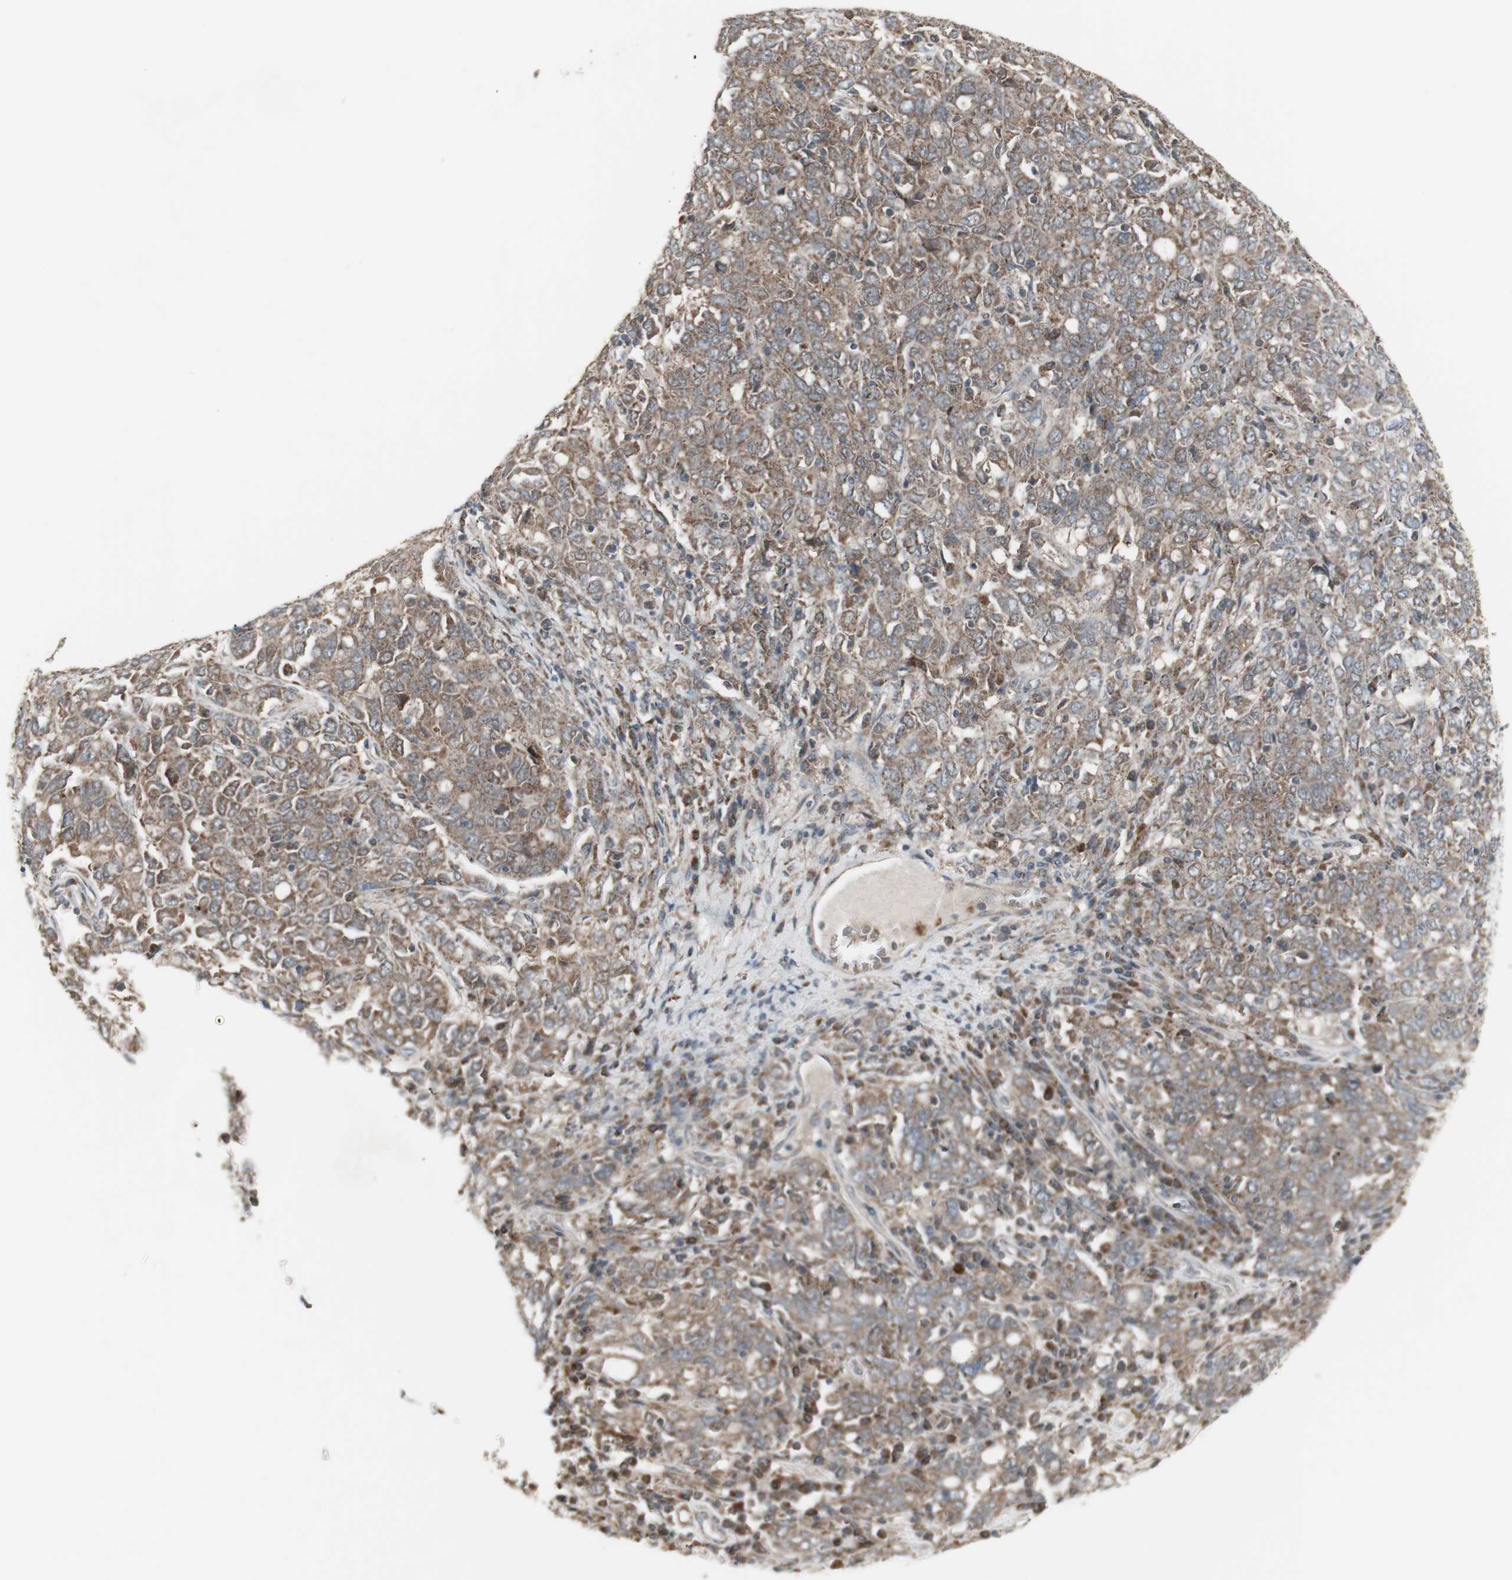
{"staining": {"intensity": "weak", "quantity": ">75%", "location": "cytoplasmic/membranous"}, "tissue": "ovarian cancer", "cell_type": "Tumor cells", "image_type": "cancer", "snomed": [{"axis": "morphology", "description": "Carcinoma, endometroid"}, {"axis": "topography", "description": "Ovary"}], "caption": "High-power microscopy captured an IHC histopathology image of ovarian cancer, revealing weak cytoplasmic/membranous staining in about >75% of tumor cells. Nuclei are stained in blue.", "gene": "SHC1", "patient": {"sex": "female", "age": 62}}